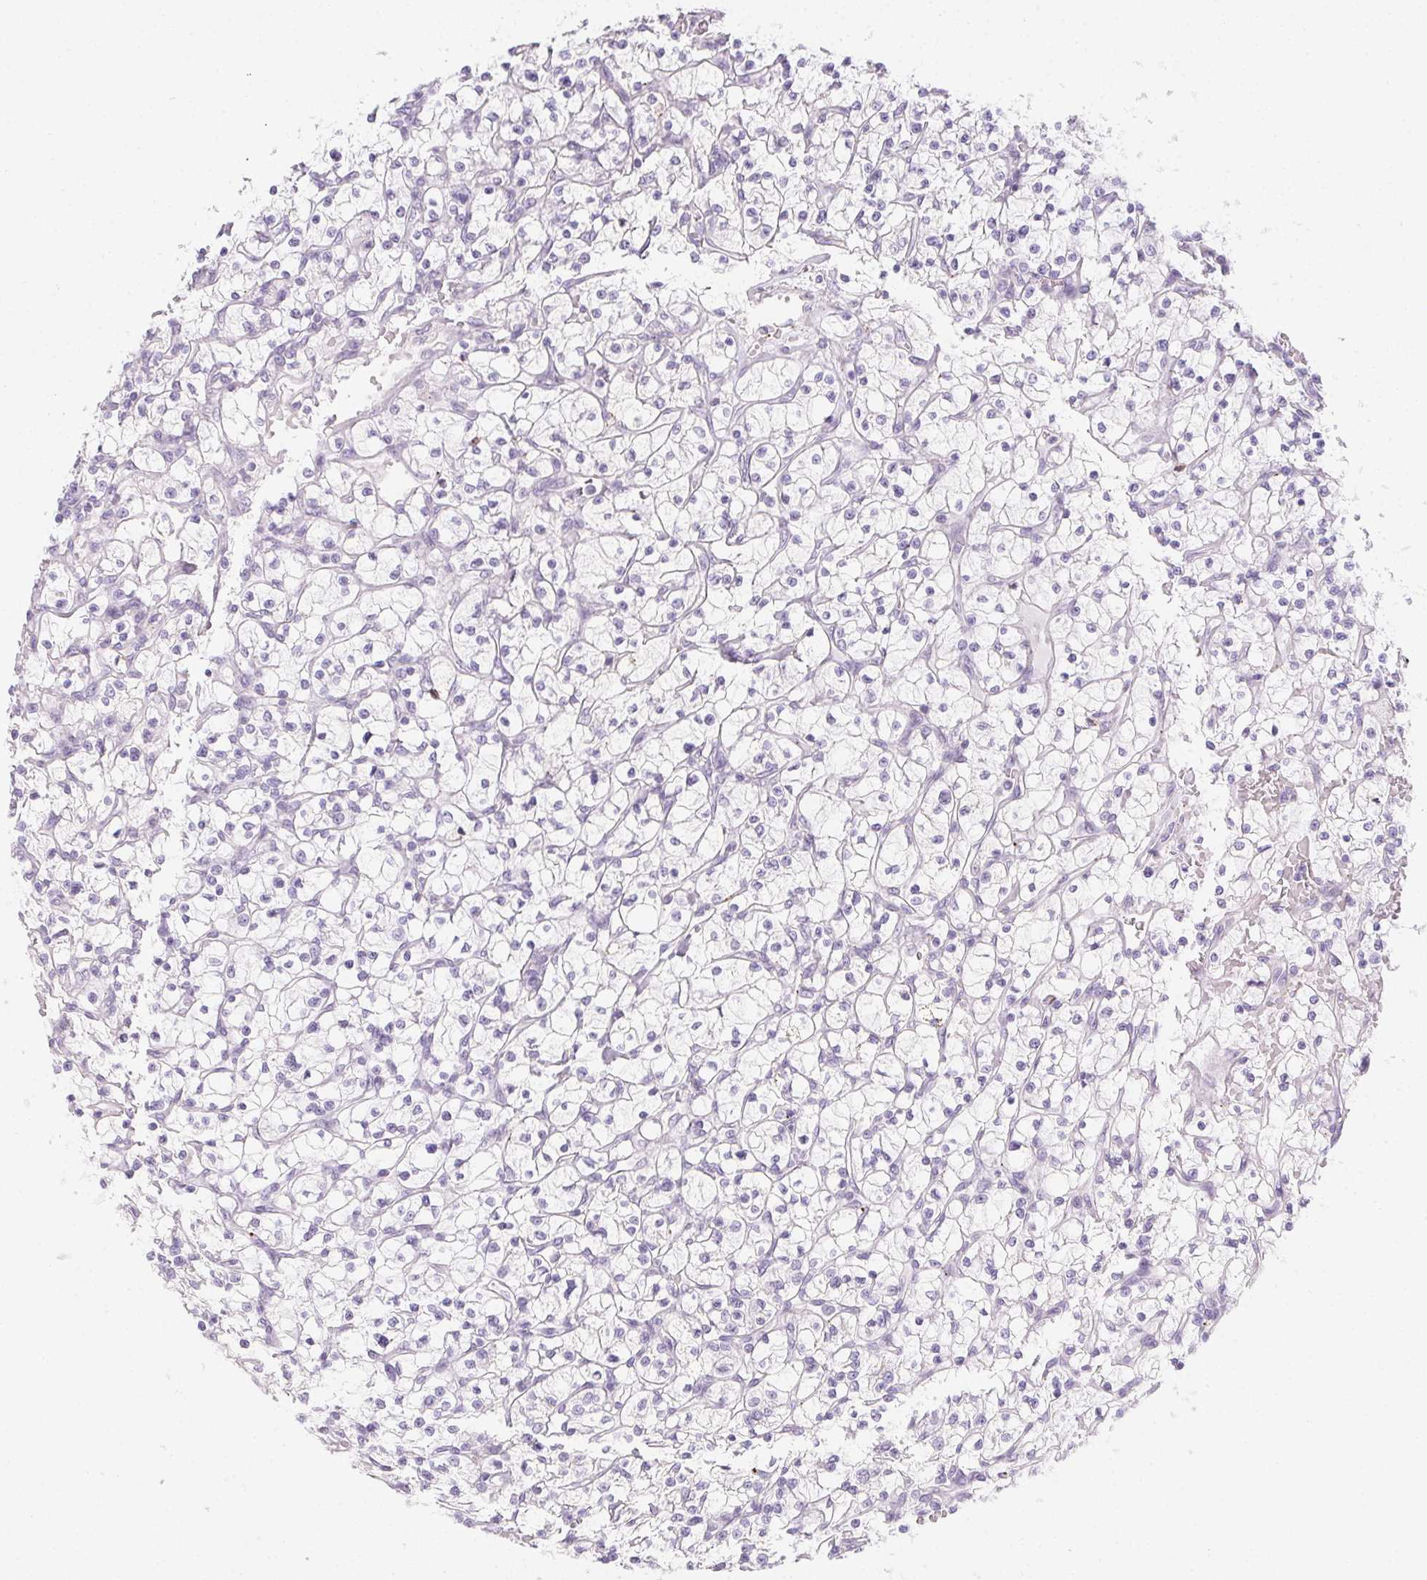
{"staining": {"intensity": "negative", "quantity": "none", "location": "none"}, "tissue": "renal cancer", "cell_type": "Tumor cells", "image_type": "cancer", "snomed": [{"axis": "morphology", "description": "Adenocarcinoma, NOS"}, {"axis": "topography", "description": "Kidney"}], "caption": "Immunohistochemistry micrograph of neoplastic tissue: renal cancer stained with DAB demonstrates no significant protein expression in tumor cells.", "gene": "MYL4", "patient": {"sex": "female", "age": 64}}